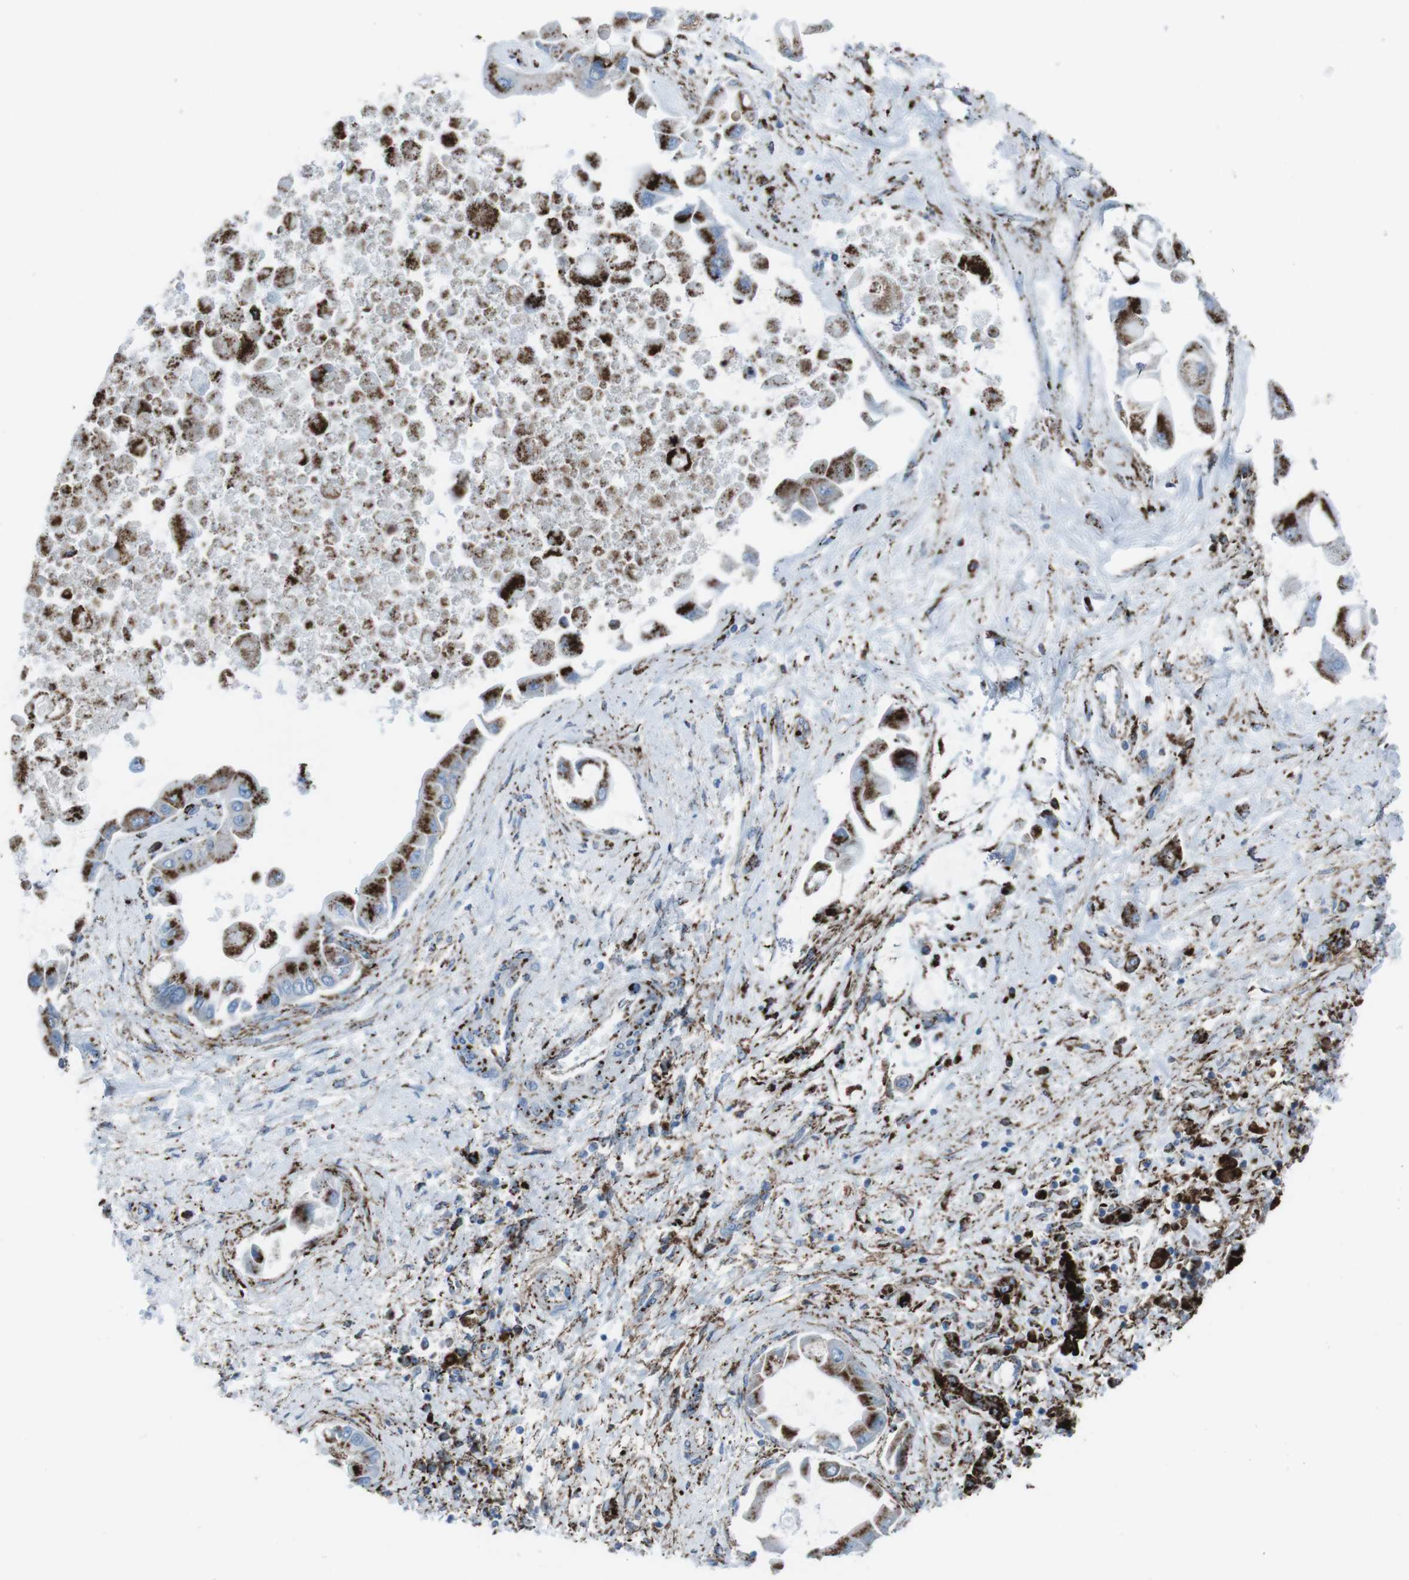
{"staining": {"intensity": "strong", "quantity": ">75%", "location": "cytoplasmic/membranous"}, "tissue": "liver cancer", "cell_type": "Tumor cells", "image_type": "cancer", "snomed": [{"axis": "morphology", "description": "Cholangiocarcinoma"}, {"axis": "topography", "description": "Liver"}], "caption": "A brown stain shows strong cytoplasmic/membranous positivity of a protein in human cholangiocarcinoma (liver) tumor cells.", "gene": "SCARB2", "patient": {"sex": "male", "age": 50}}